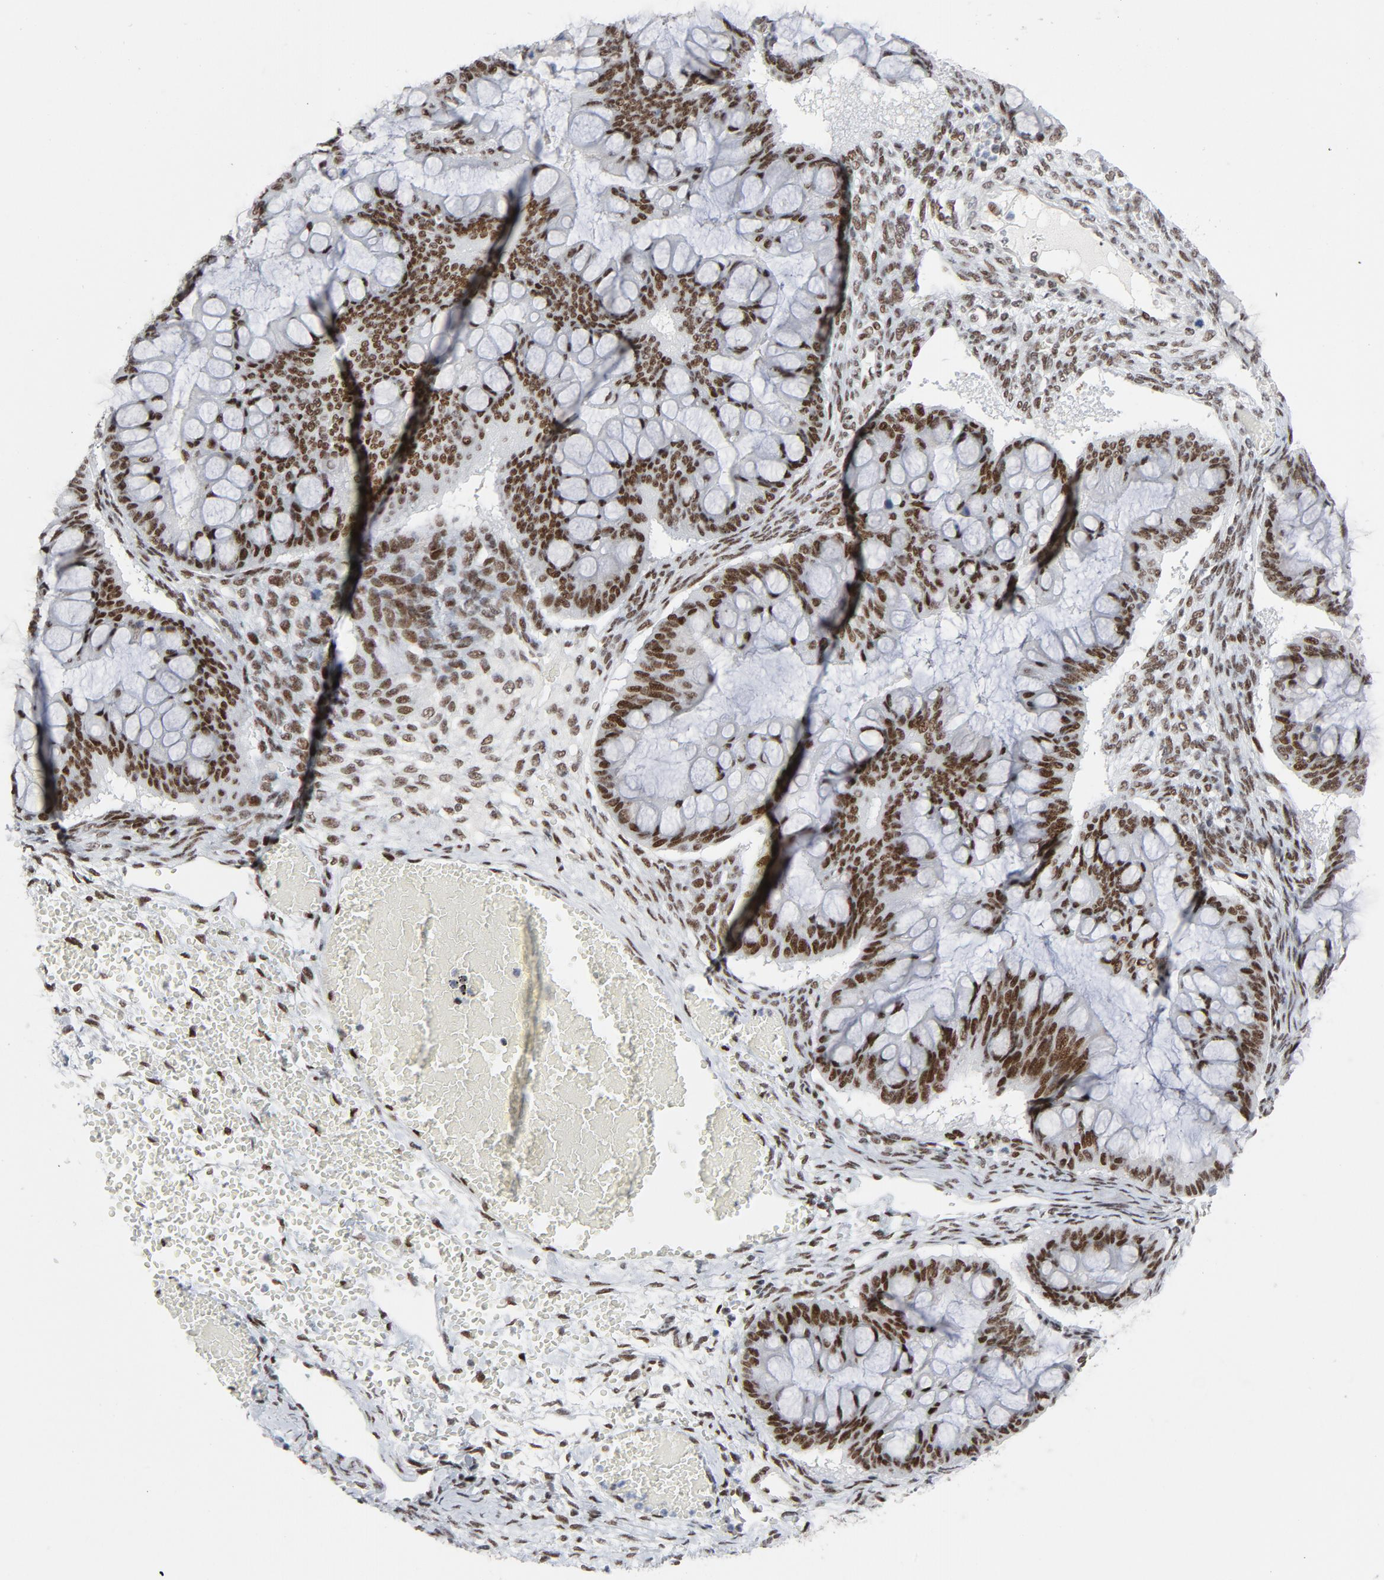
{"staining": {"intensity": "strong", "quantity": ">75%", "location": "nuclear"}, "tissue": "ovarian cancer", "cell_type": "Tumor cells", "image_type": "cancer", "snomed": [{"axis": "morphology", "description": "Cystadenocarcinoma, mucinous, NOS"}, {"axis": "topography", "description": "Ovary"}], "caption": "This is an image of immunohistochemistry staining of mucinous cystadenocarcinoma (ovarian), which shows strong positivity in the nuclear of tumor cells.", "gene": "HSF1", "patient": {"sex": "female", "age": 73}}